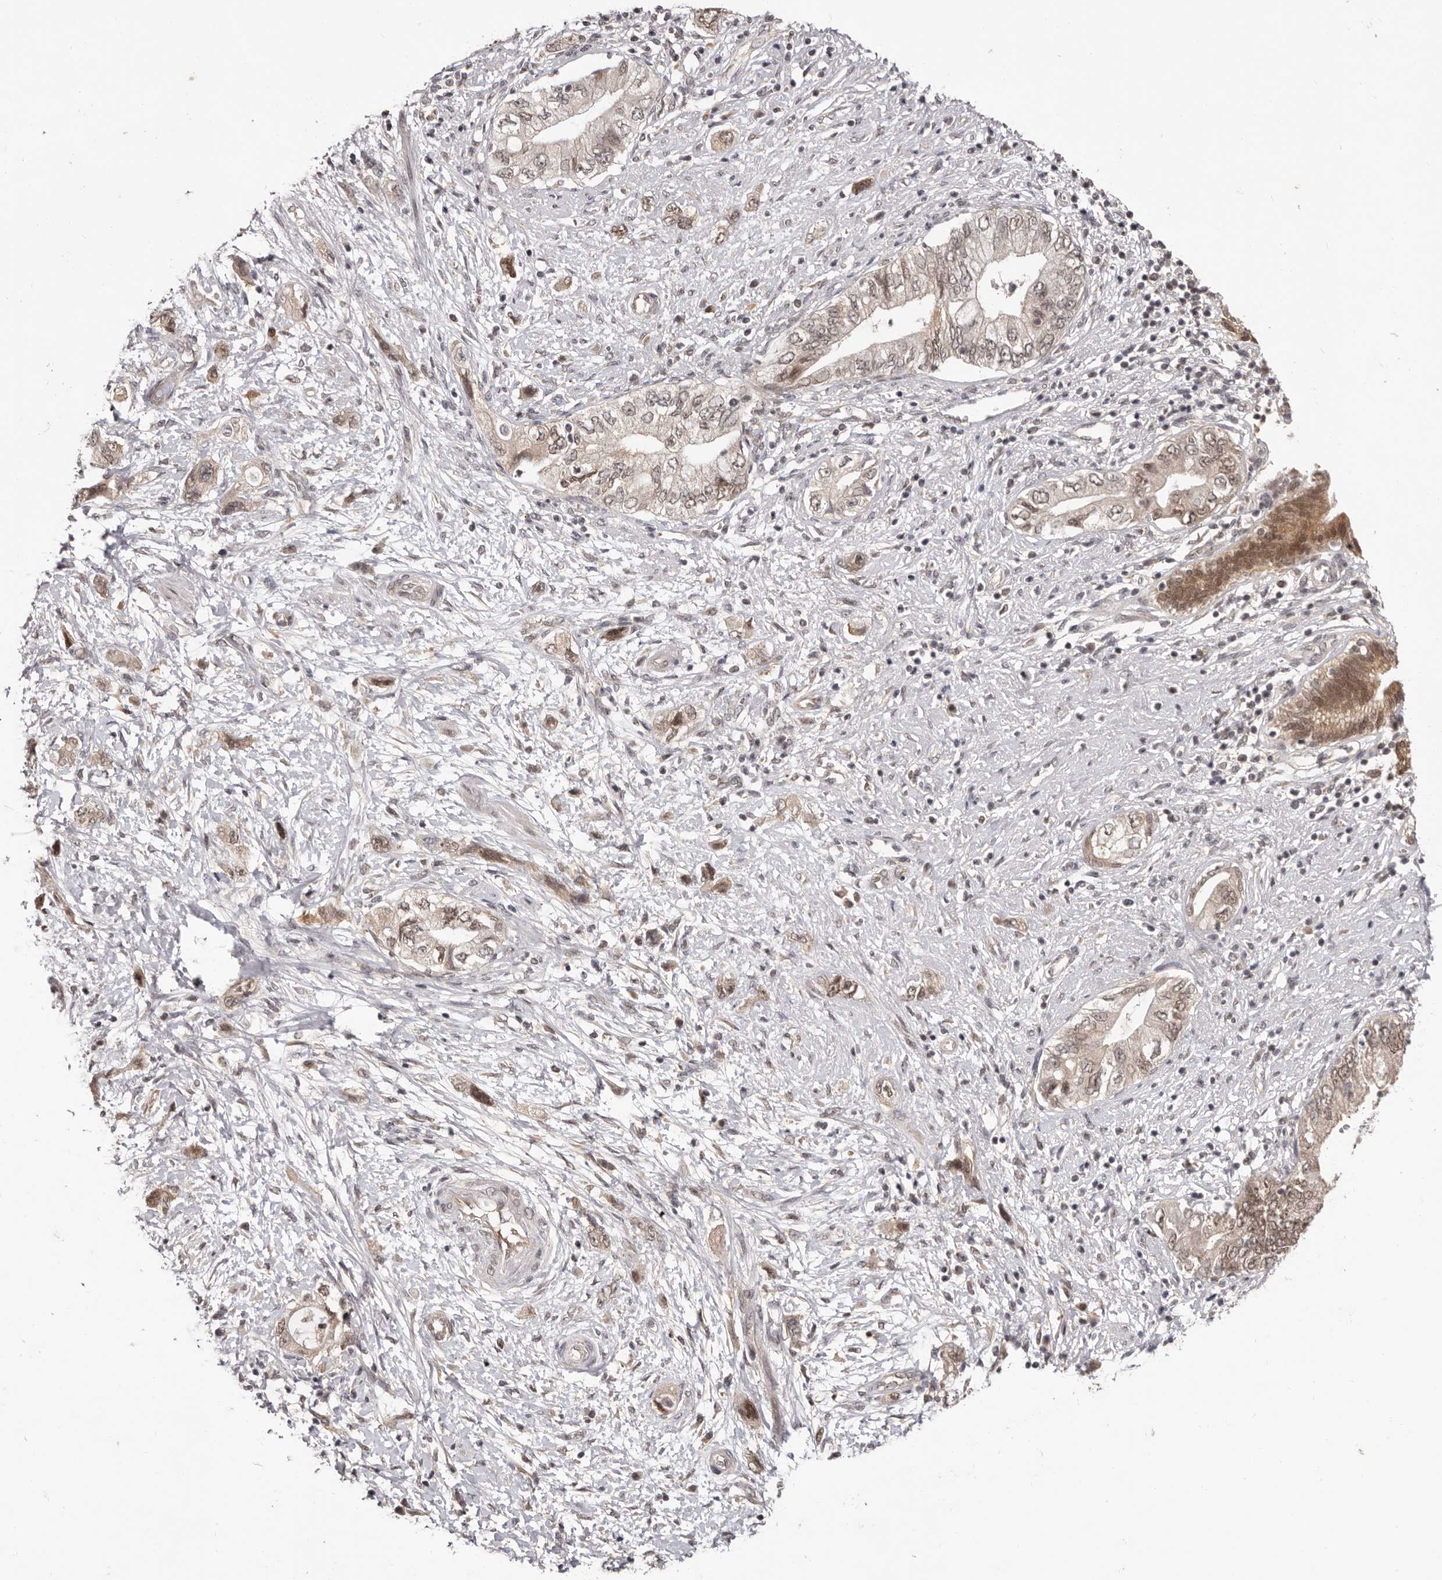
{"staining": {"intensity": "weak", "quantity": ">75%", "location": "cytoplasmic/membranous,nuclear"}, "tissue": "pancreatic cancer", "cell_type": "Tumor cells", "image_type": "cancer", "snomed": [{"axis": "morphology", "description": "Adenocarcinoma, NOS"}, {"axis": "topography", "description": "Pancreas"}], "caption": "This is an image of IHC staining of pancreatic adenocarcinoma, which shows weak positivity in the cytoplasmic/membranous and nuclear of tumor cells.", "gene": "TBX5", "patient": {"sex": "female", "age": 73}}